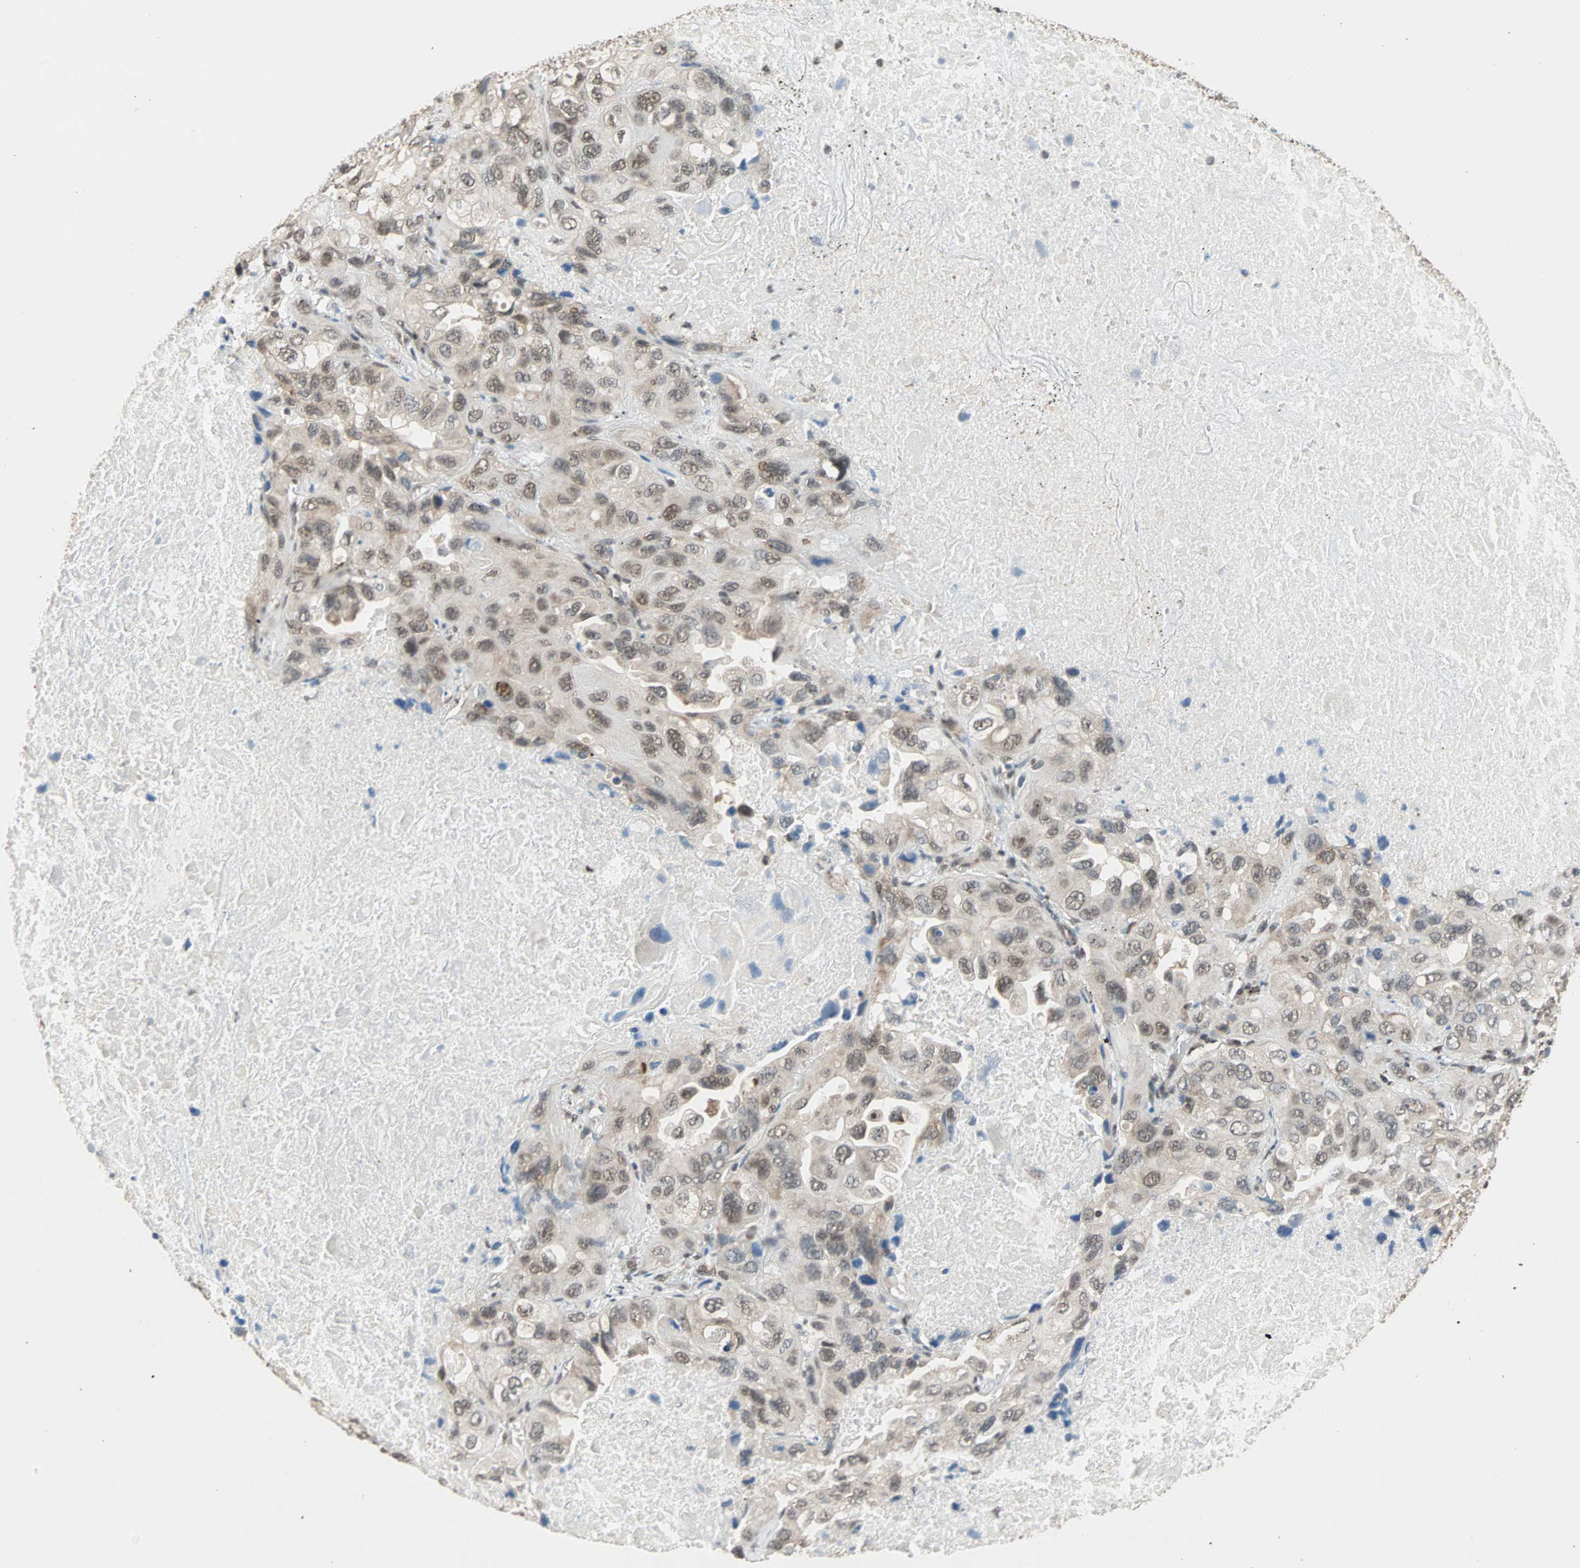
{"staining": {"intensity": "weak", "quantity": ">75%", "location": "nuclear"}, "tissue": "lung cancer", "cell_type": "Tumor cells", "image_type": "cancer", "snomed": [{"axis": "morphology", "description": "Squamous cell carcinoma, NOS"}, {"axis": "topography", "description": "Lung"}], "caption": "About >75% of tumor cells in lung cancer display weak nuclear protein expression as visualized by brown immunohistochemical staining.", "gene": "DAZAP1", "patient": {"sex": "female", "age": 73}}